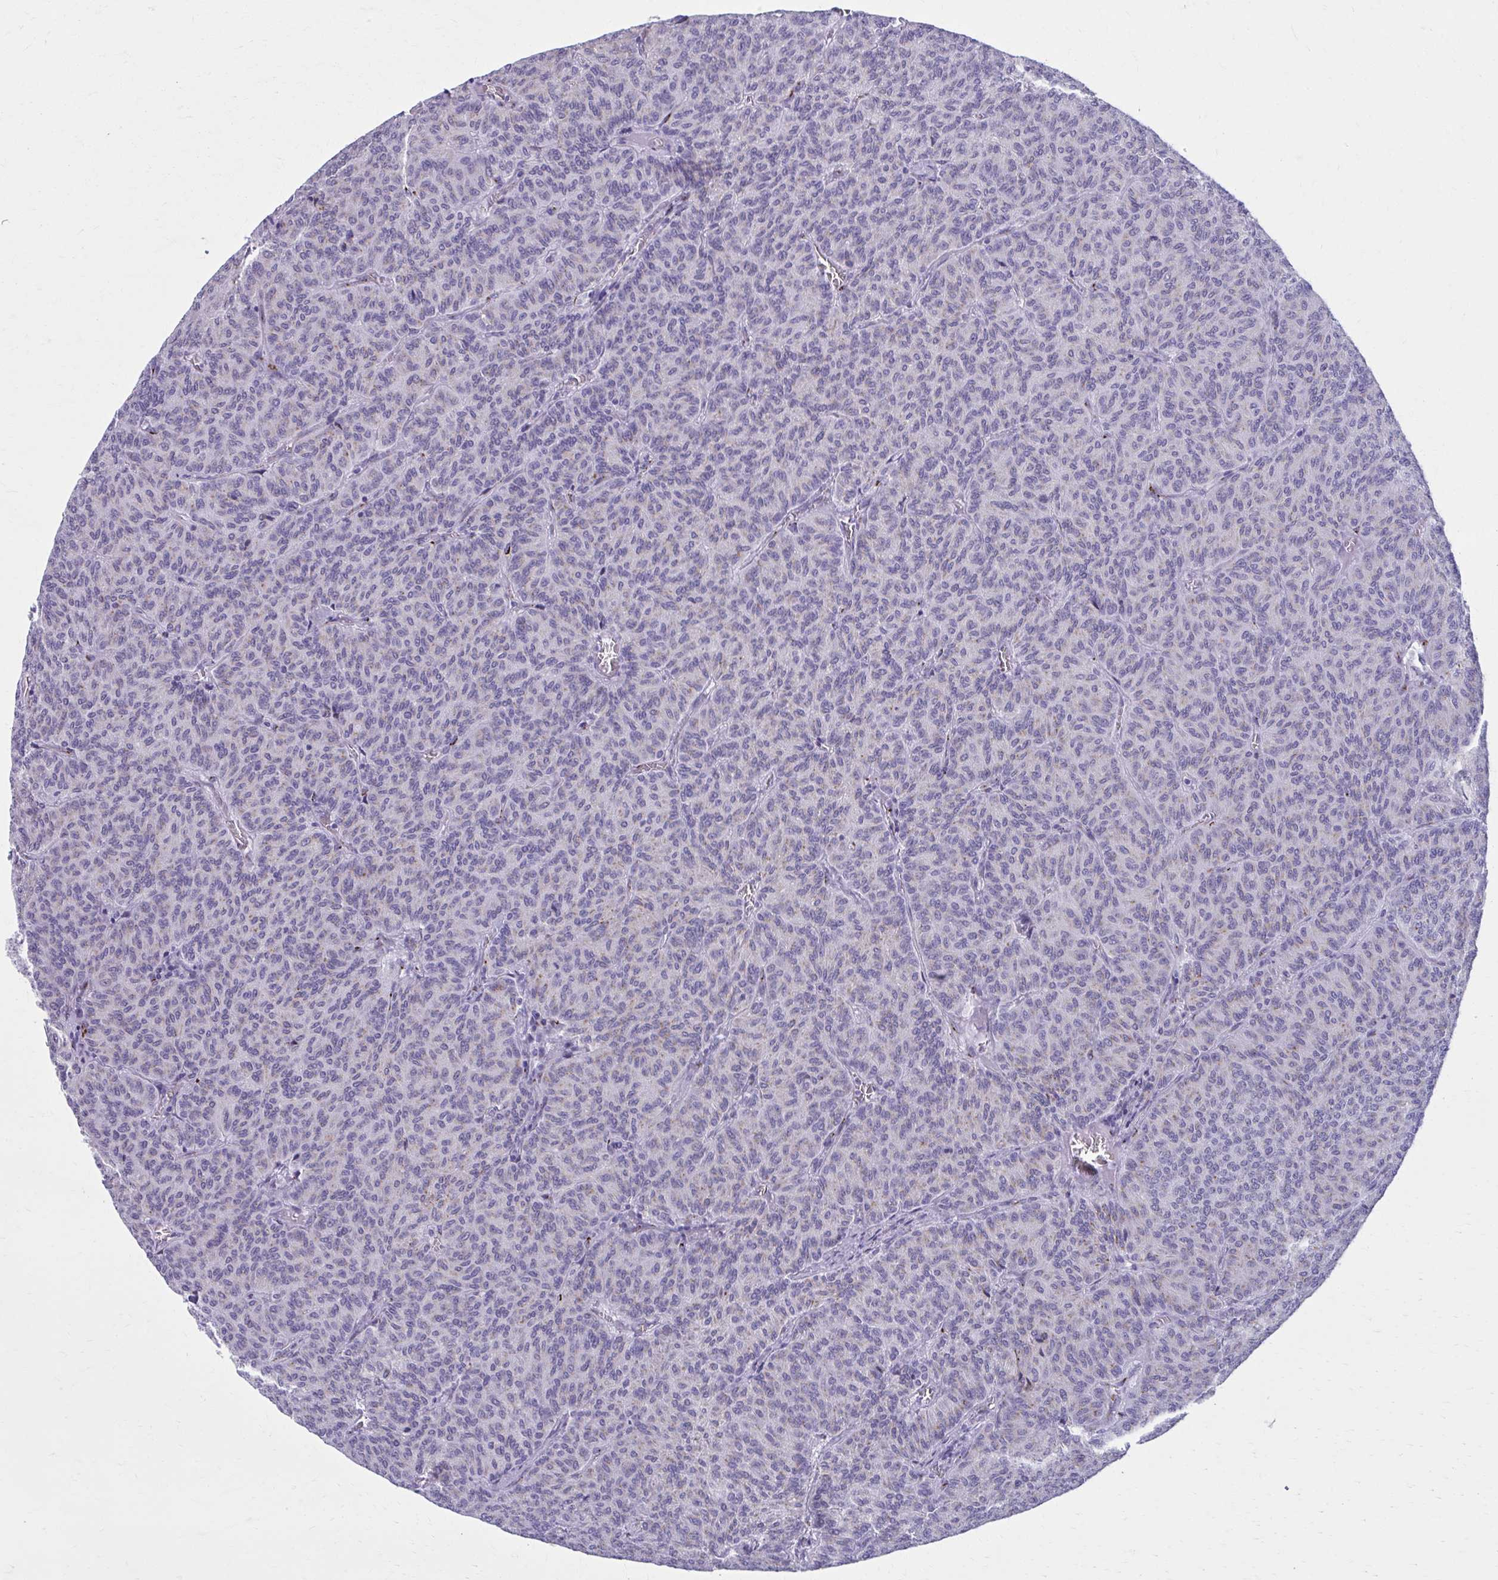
{"staining": {"intensity": "negative", "quantity": "none", "location": "none"}, "tissue": "carcinoid", "cell_type": "Tumor cells", "image_type": "cancer", "snomed": [{"axis": "morphology", "description": "Carcinoid, malignant, NOS"}, {"axis": "topography", "description": "Lung"}], "caption": "An IHC image of carcinoid is shown. There is no staining in tumor cells of carcinoid.", "gene": "ZNF682", "patient": {"sex": "male", "age": 61}}